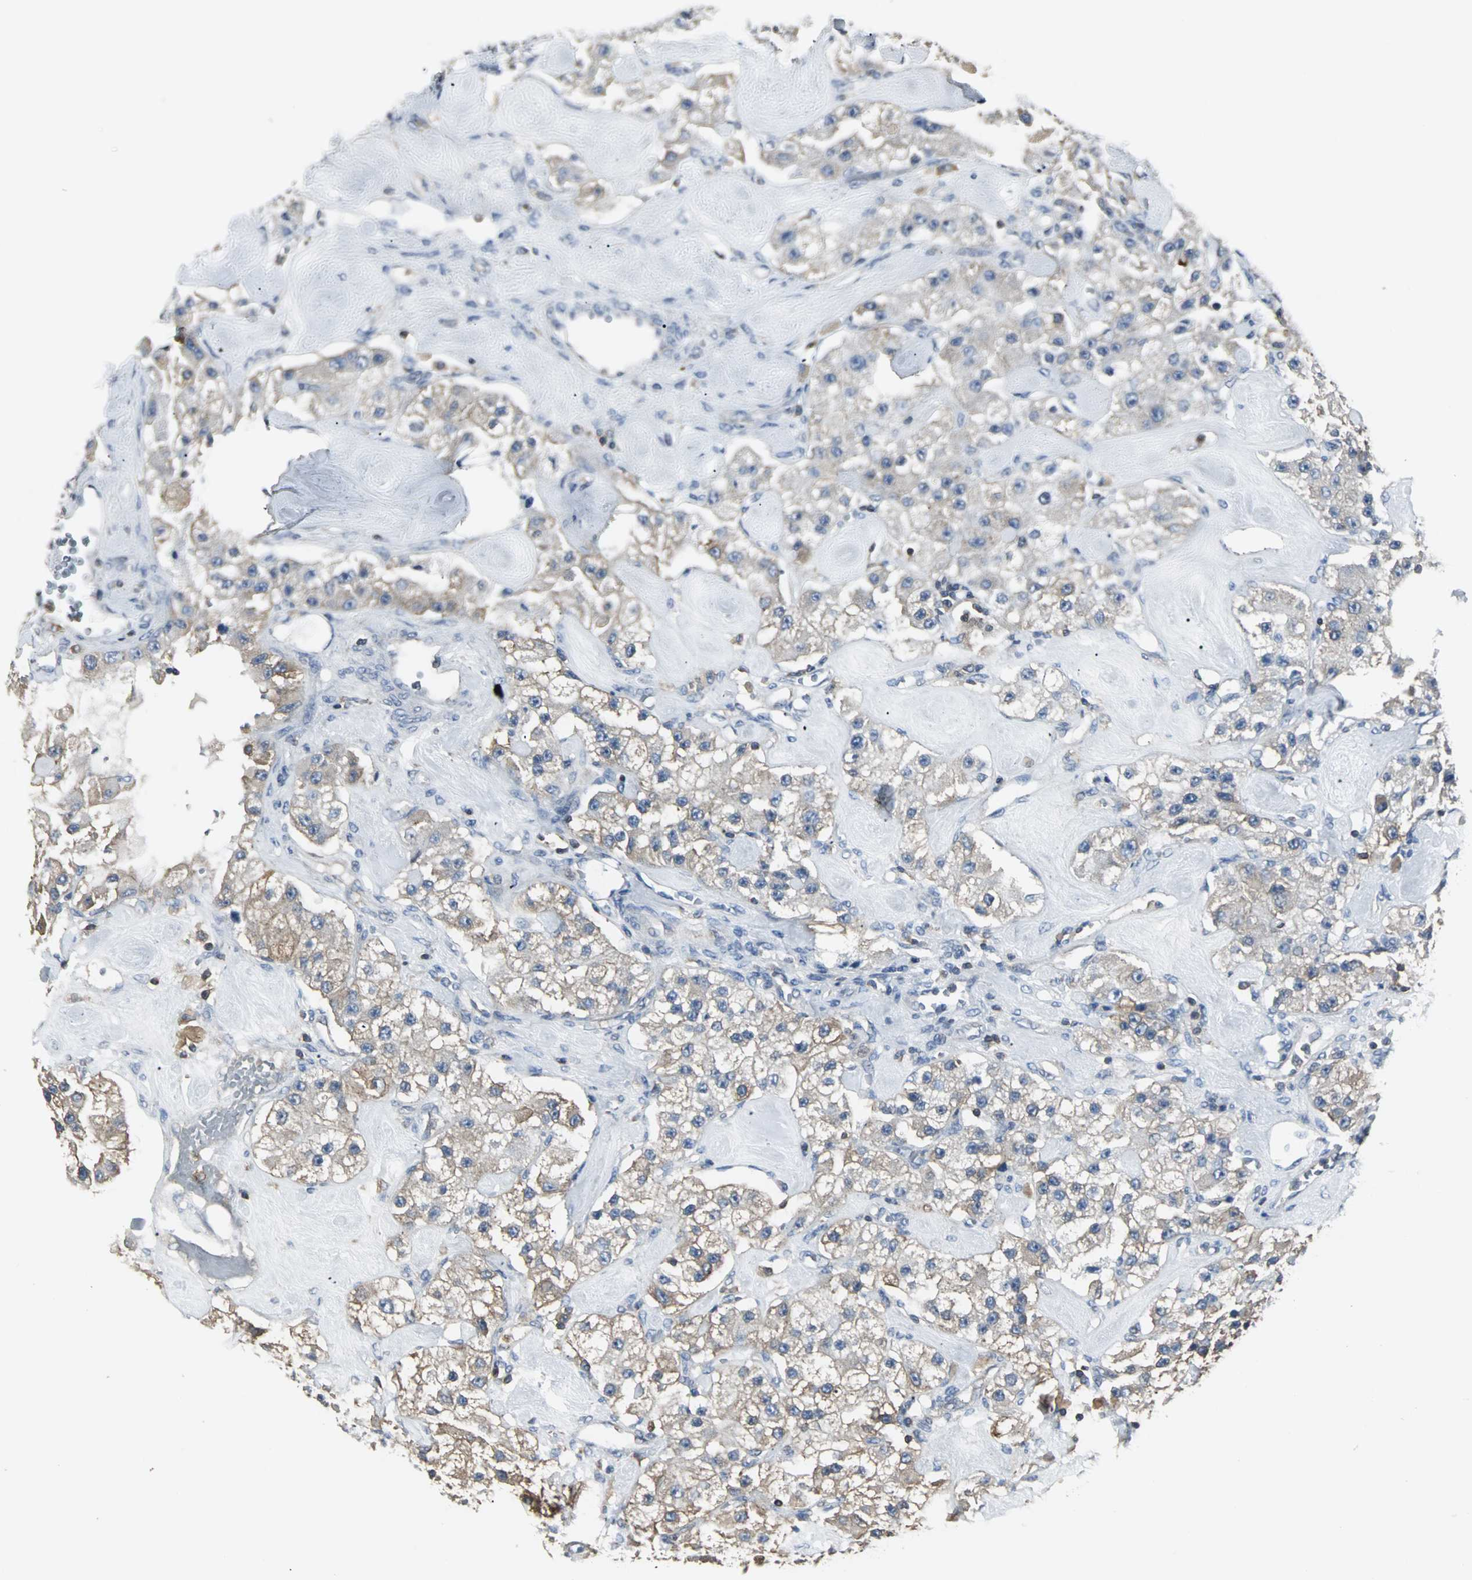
{"staining": {"intensity": "moderate", "quantity": "25%-75%", "location": "cytoplasmic/membranous"}, "tissue": "carcinoid", "cell_type": "Tumor cells", "image_type": "cancer", "snomed": [{"axis": "morphology", "description": "Carcinoid, malignant, NOS"}, {"axis": "topography", "description": "Pancreas"}], "caption": "Moderate cytoplasmic/membranous protein staining is appreciated in approximately 25%-75% of tumor cells in carcinoid.", "gene": "LRRFIP1", "patient": {"sex": "male", "age": 41}}